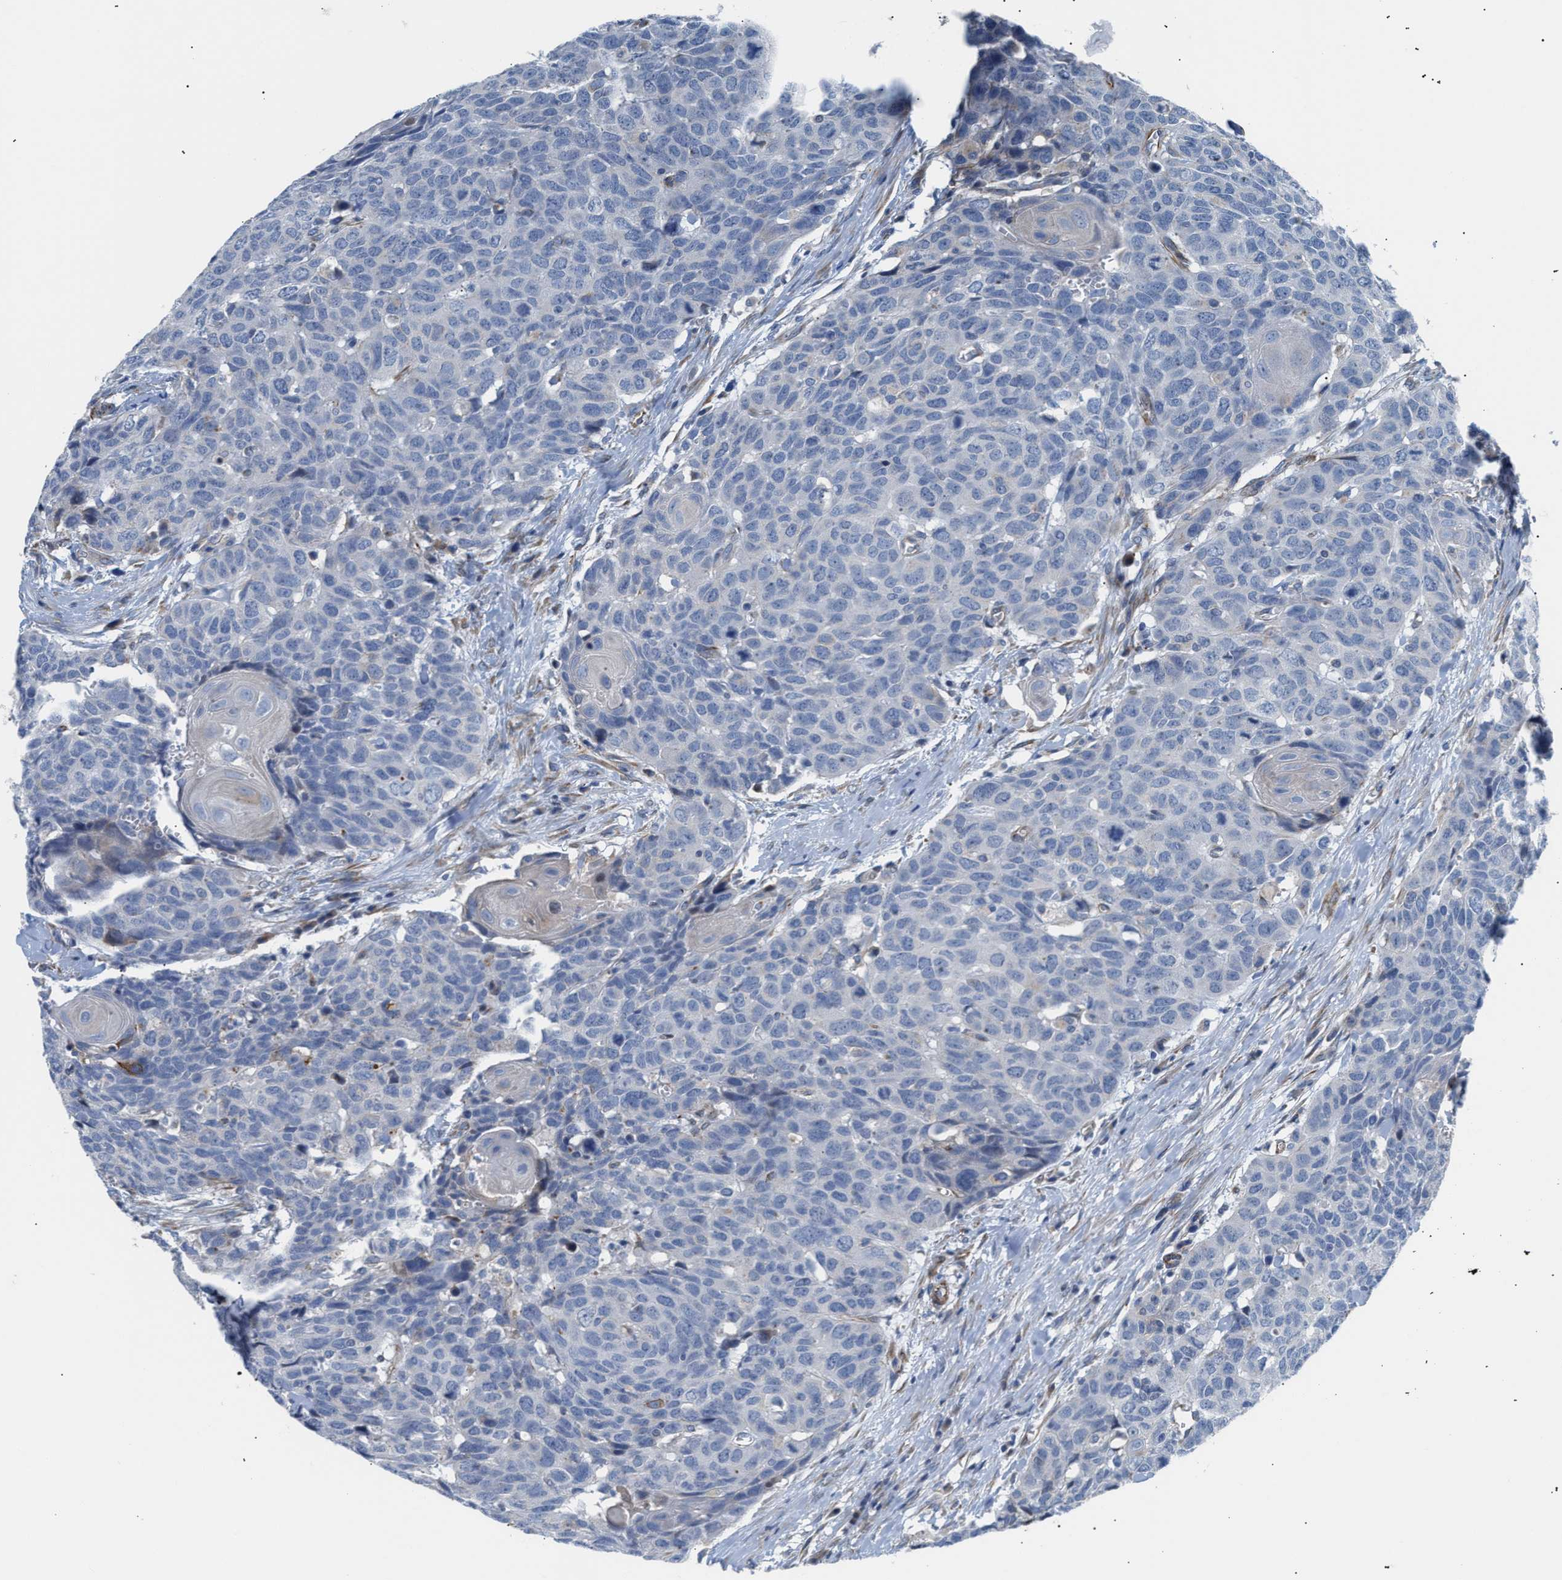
{"staining": {"intensity": "negative", "quantity": "none", "location": "none"}, "tissue": "head and neck cancer", "cell_type": "Tumor cells", "image_type": "cancer", "snomed": [{"axis": "morphology", "description": "Squamous cell carcinoma, NOS"}, {"axis": "topography", "description": "Head-Neck"}], "caption": "A micrograph of human head and neck cancer (squamous cell carcinoma) is negative for staining in tumor cells.", "gene": "TFPI", "patient": {"sex": "male", "age": 66}}